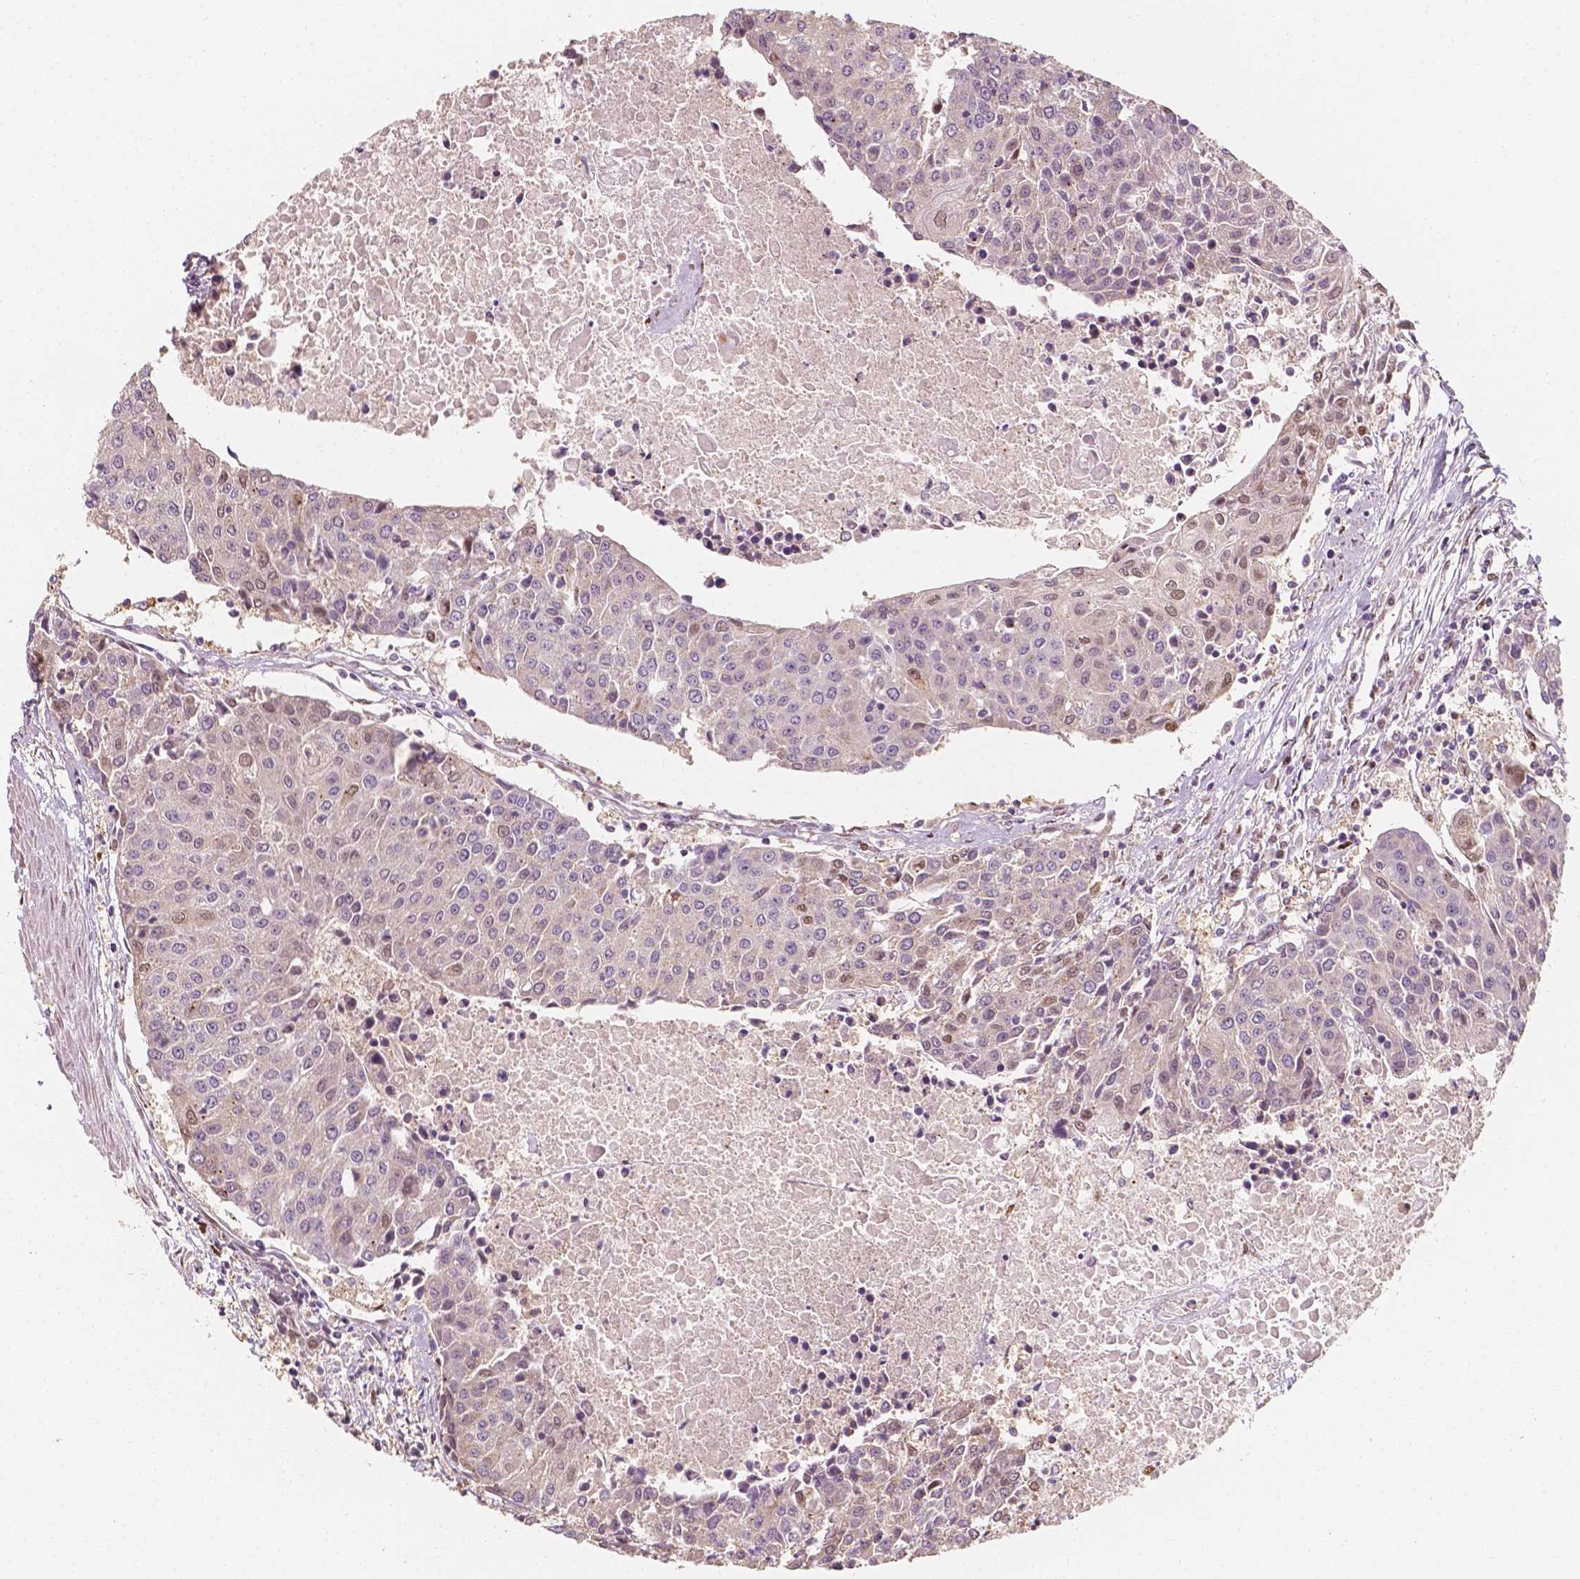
{"staining": {"intensity": "weak", "quantity": "<25%", "location": "nuclear"}, "tissue": "urothelial cancer", "cell_type": "Tumor cells", "image_type": "cancer", "snomed": [{"axis": "morphology", "description": "Urothelial carcinoma, High grade"}, {"axis": "topography", "description": "Urinary bladder"}], "caption": "Immunohistochemistry (IHC) of high-grade urothelial carcinoma exhibits no positivity in tumor cells.", "gene": "TBC1D17", "patient": {"sex": "female", "age": 85}}